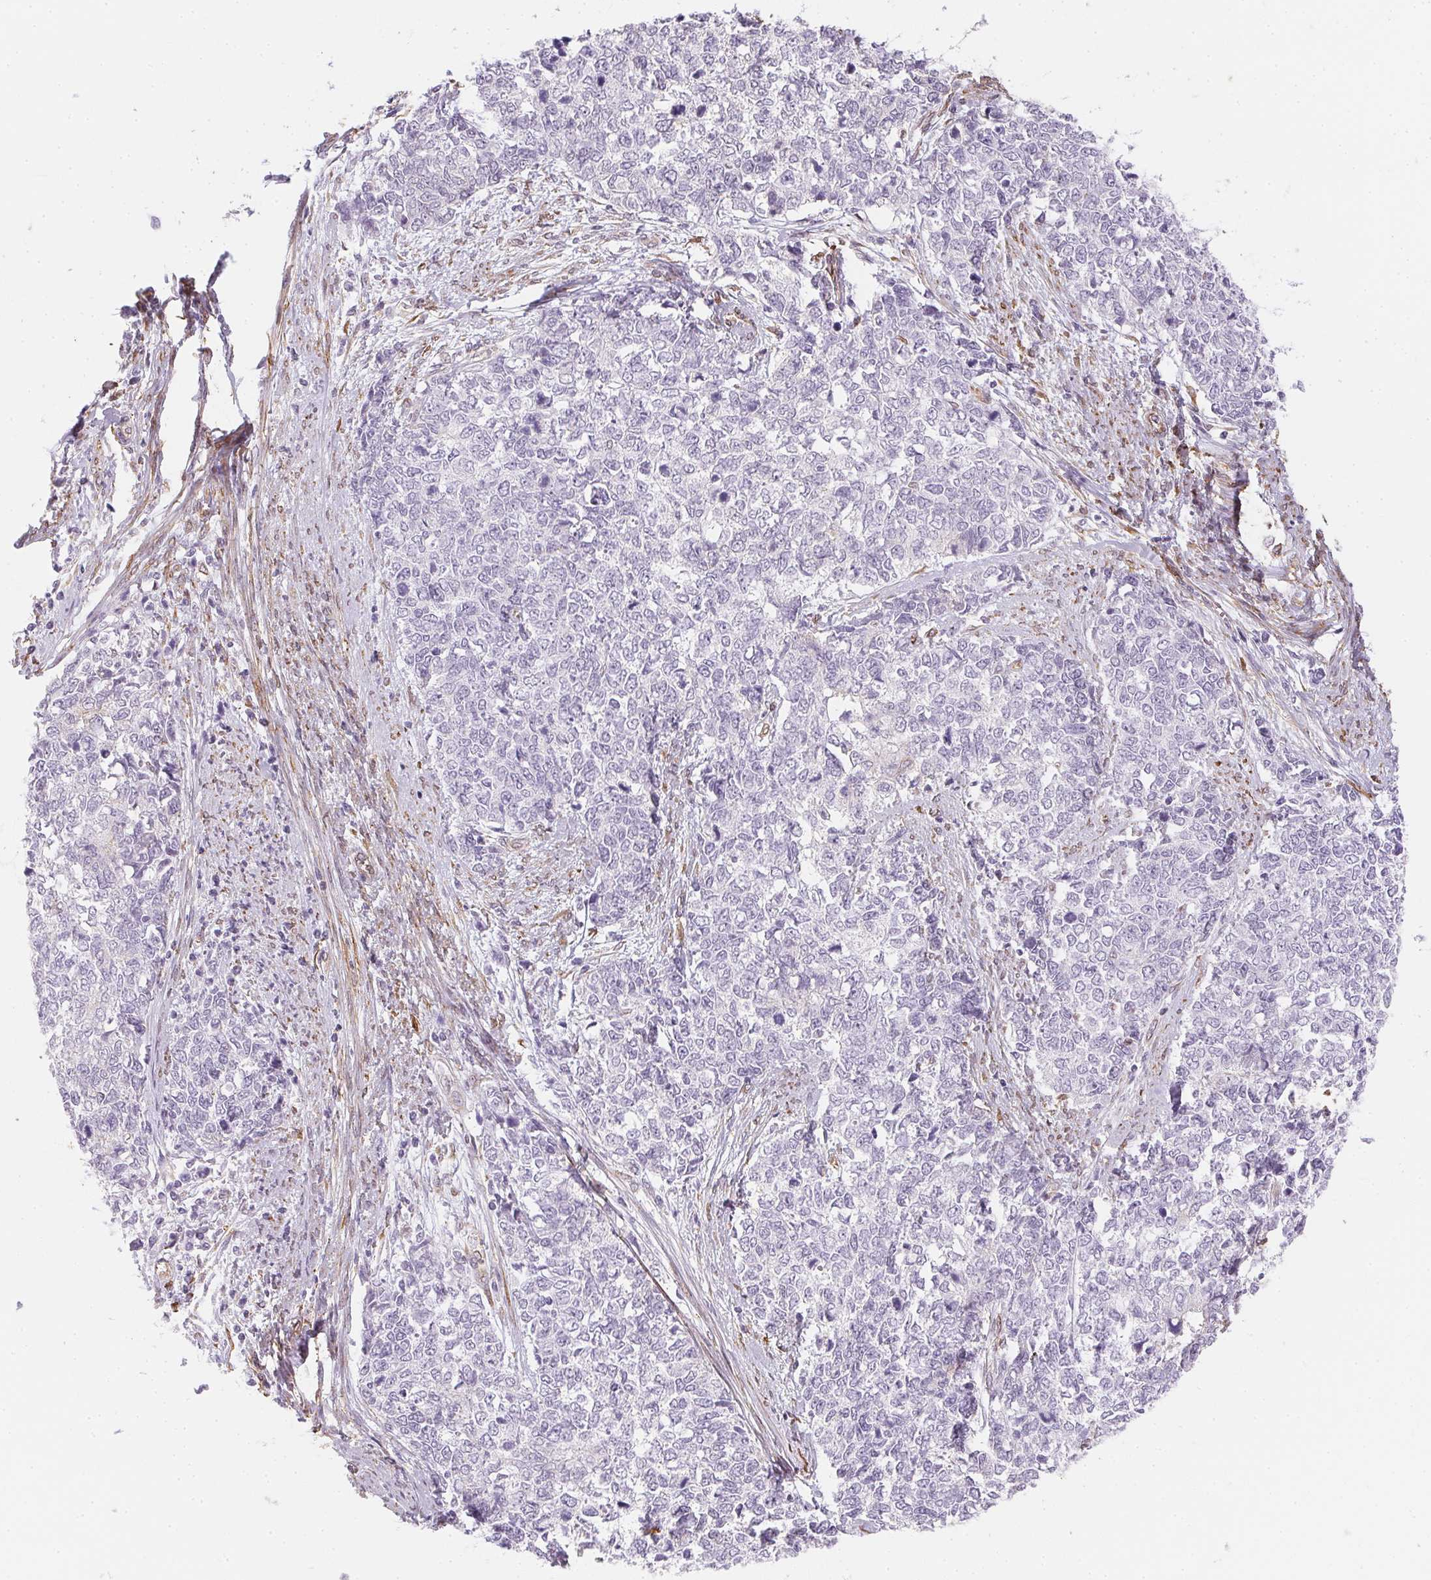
{"staining": {"intensity": "negative", "quantity": "none", "location": "none"}, "tissue": "cervical cancer", "cell_type": "Tumor cells", "image_type": "cancer", "snomed": [{"axis": "morphology", "description": "Adenocarcinoma, NOS"}, {"axis": "topography", "description": "Cervix"}], "caption": "This is an IHC histopathology image of cervical cancer (adenocarcinoma). There is no positivity in tumor cells.", "gene": "RSBN1", "patient": {"sex": "female", "age": 63}}